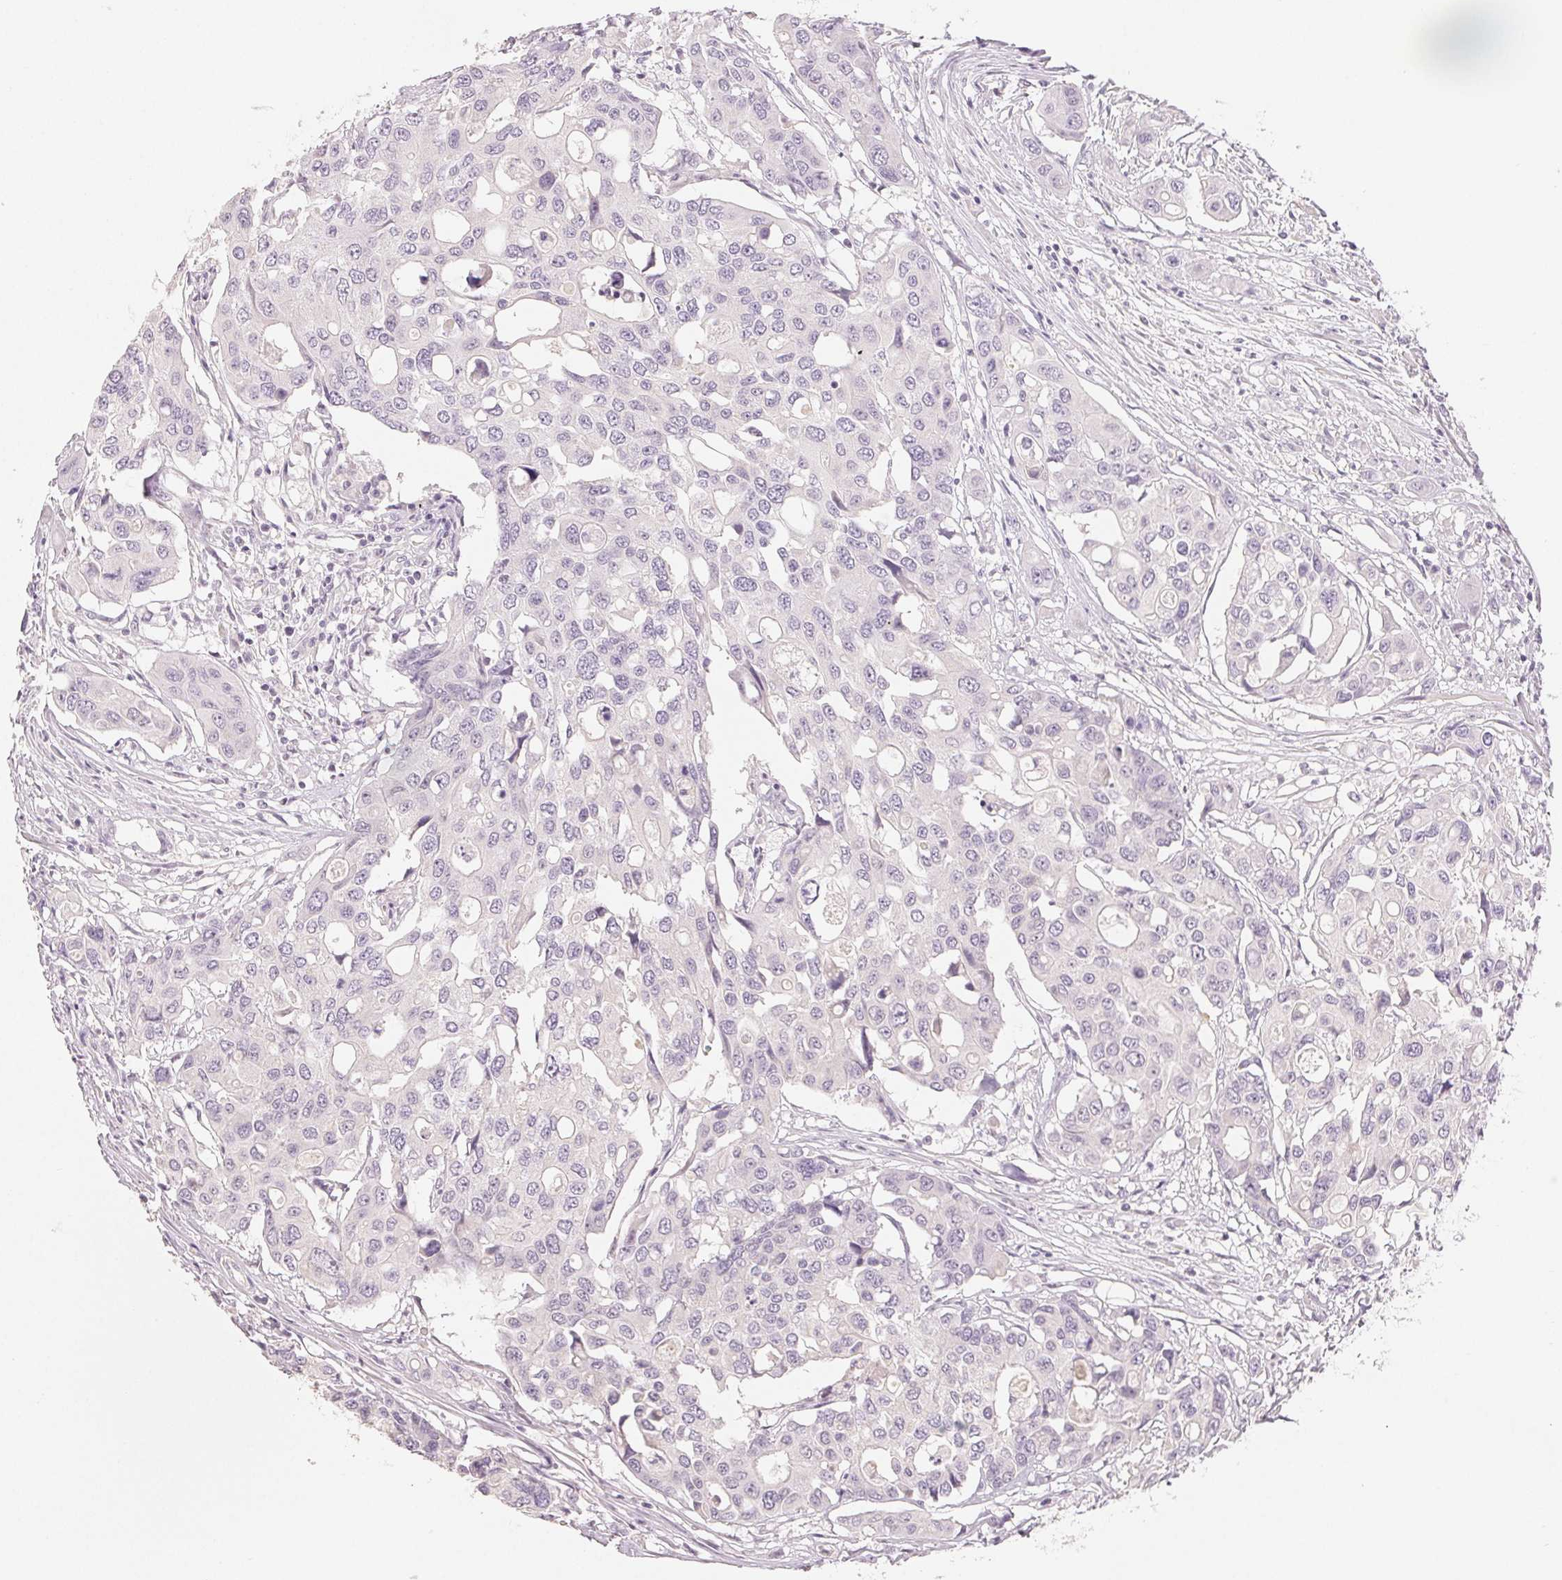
{"staining": {"intensity": "negative", "quantity": "none", "location": "none"}, "tissue": "colorectal cancer", "cell_type": "Tumor cells", "image_type": "cancer", "snomed": [{"axis": "morphology", "description": "Adenocarcinoma, NOS"}, {"axis": "topography", "description": "Colon"}], "caption": "This photomicrograph is of colorectal cancer (adenocarcinoma) stained with immunohistochemistry (IHC) to label a protein in brown with the nuclei are counter-stained blue. There is no staining in tumor cells.", "gene": "LVRN", "patient": {"sex": "male", "age": 77}}